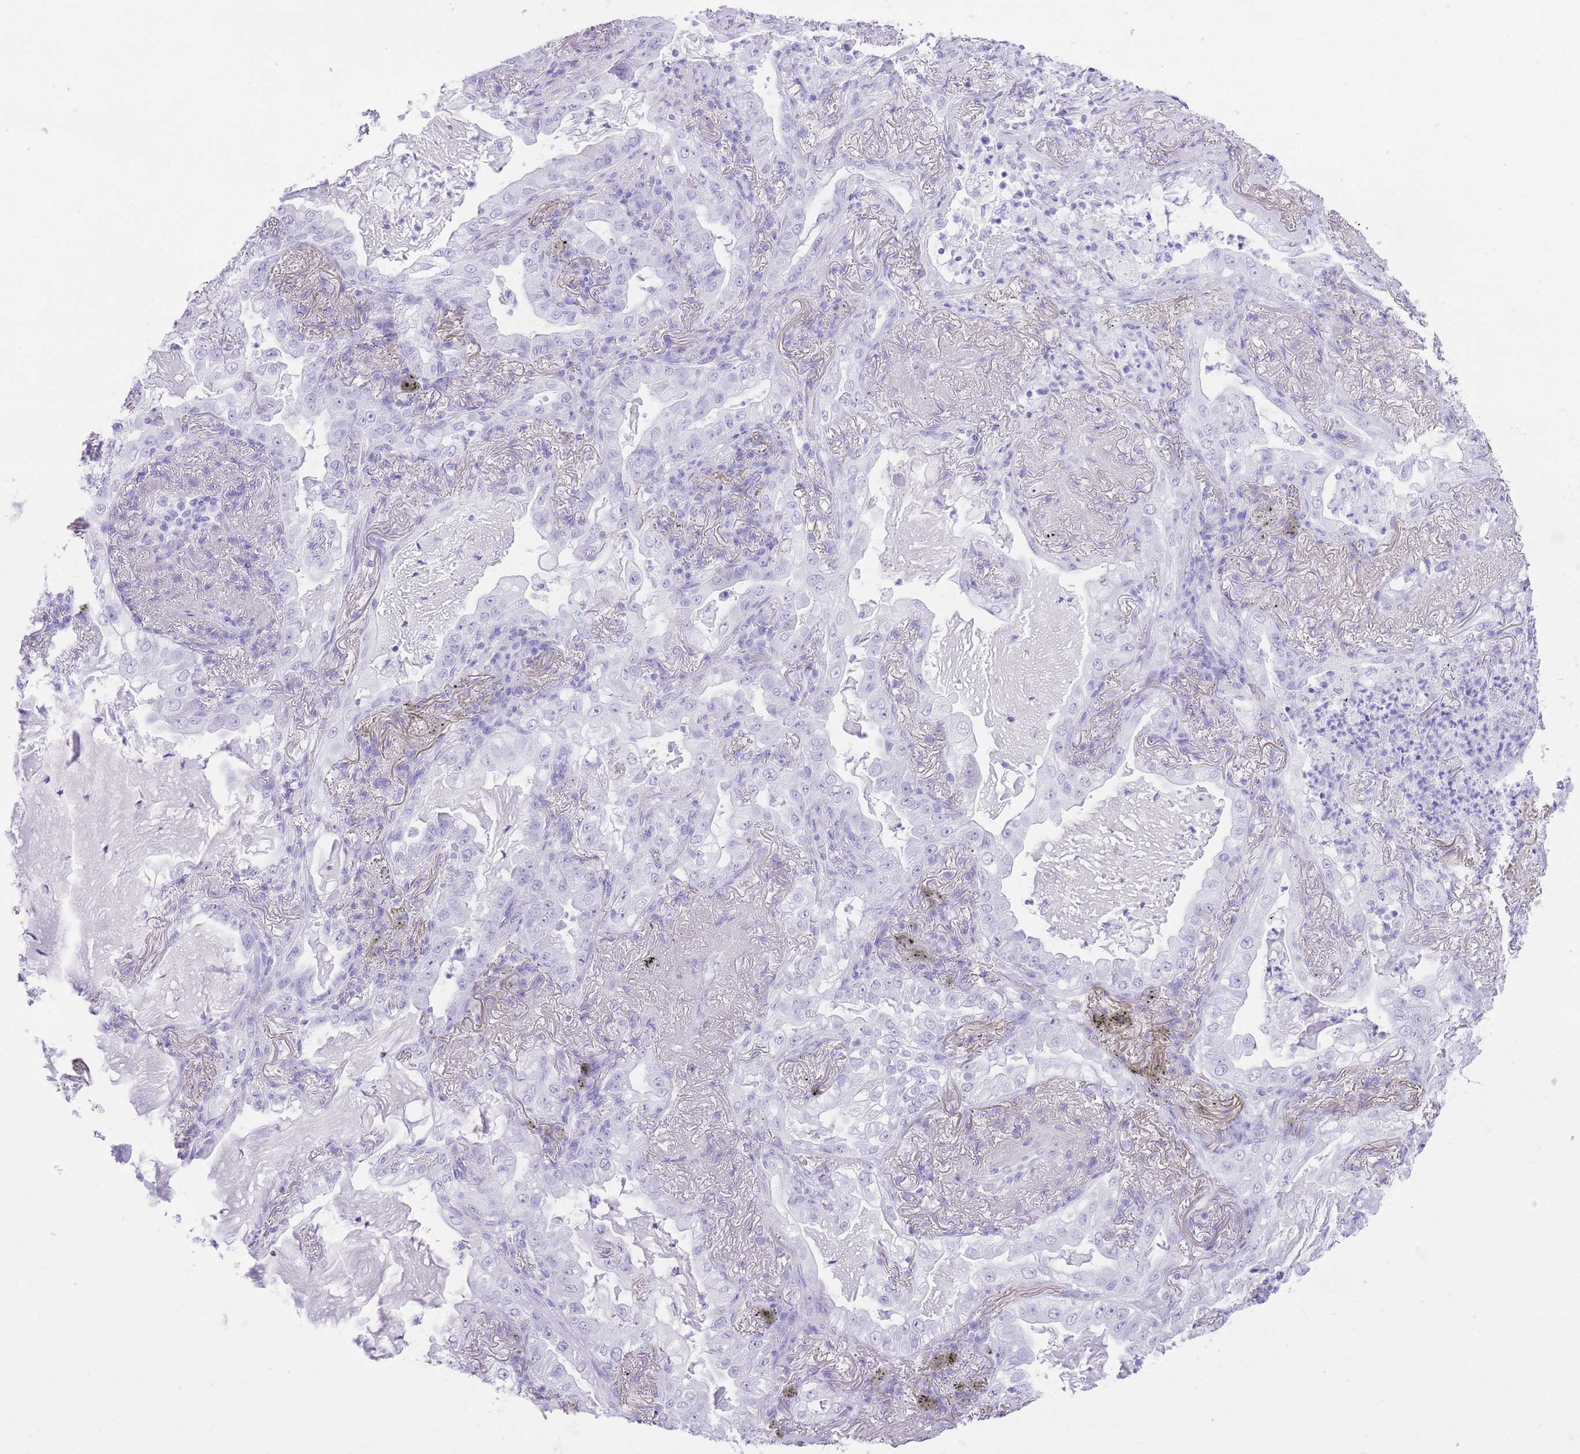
{"staining": {"intensity": "negative", "quantity": "none", "location": "none"}, "tissue": "lung cancer", "cell_type": "Tumor cells", "image_type": "cancer", "snomed": [{"axis": "morphology", "description": "Adenocarcinoma, NOS"}, {"axis": "topography", "description": "Lung"}], "caption": "There is no significant staining in tumor cells of lung adenocarcinoma.", "gene": "ELOA2", "patient": {"sex": "female", "age": 73}}